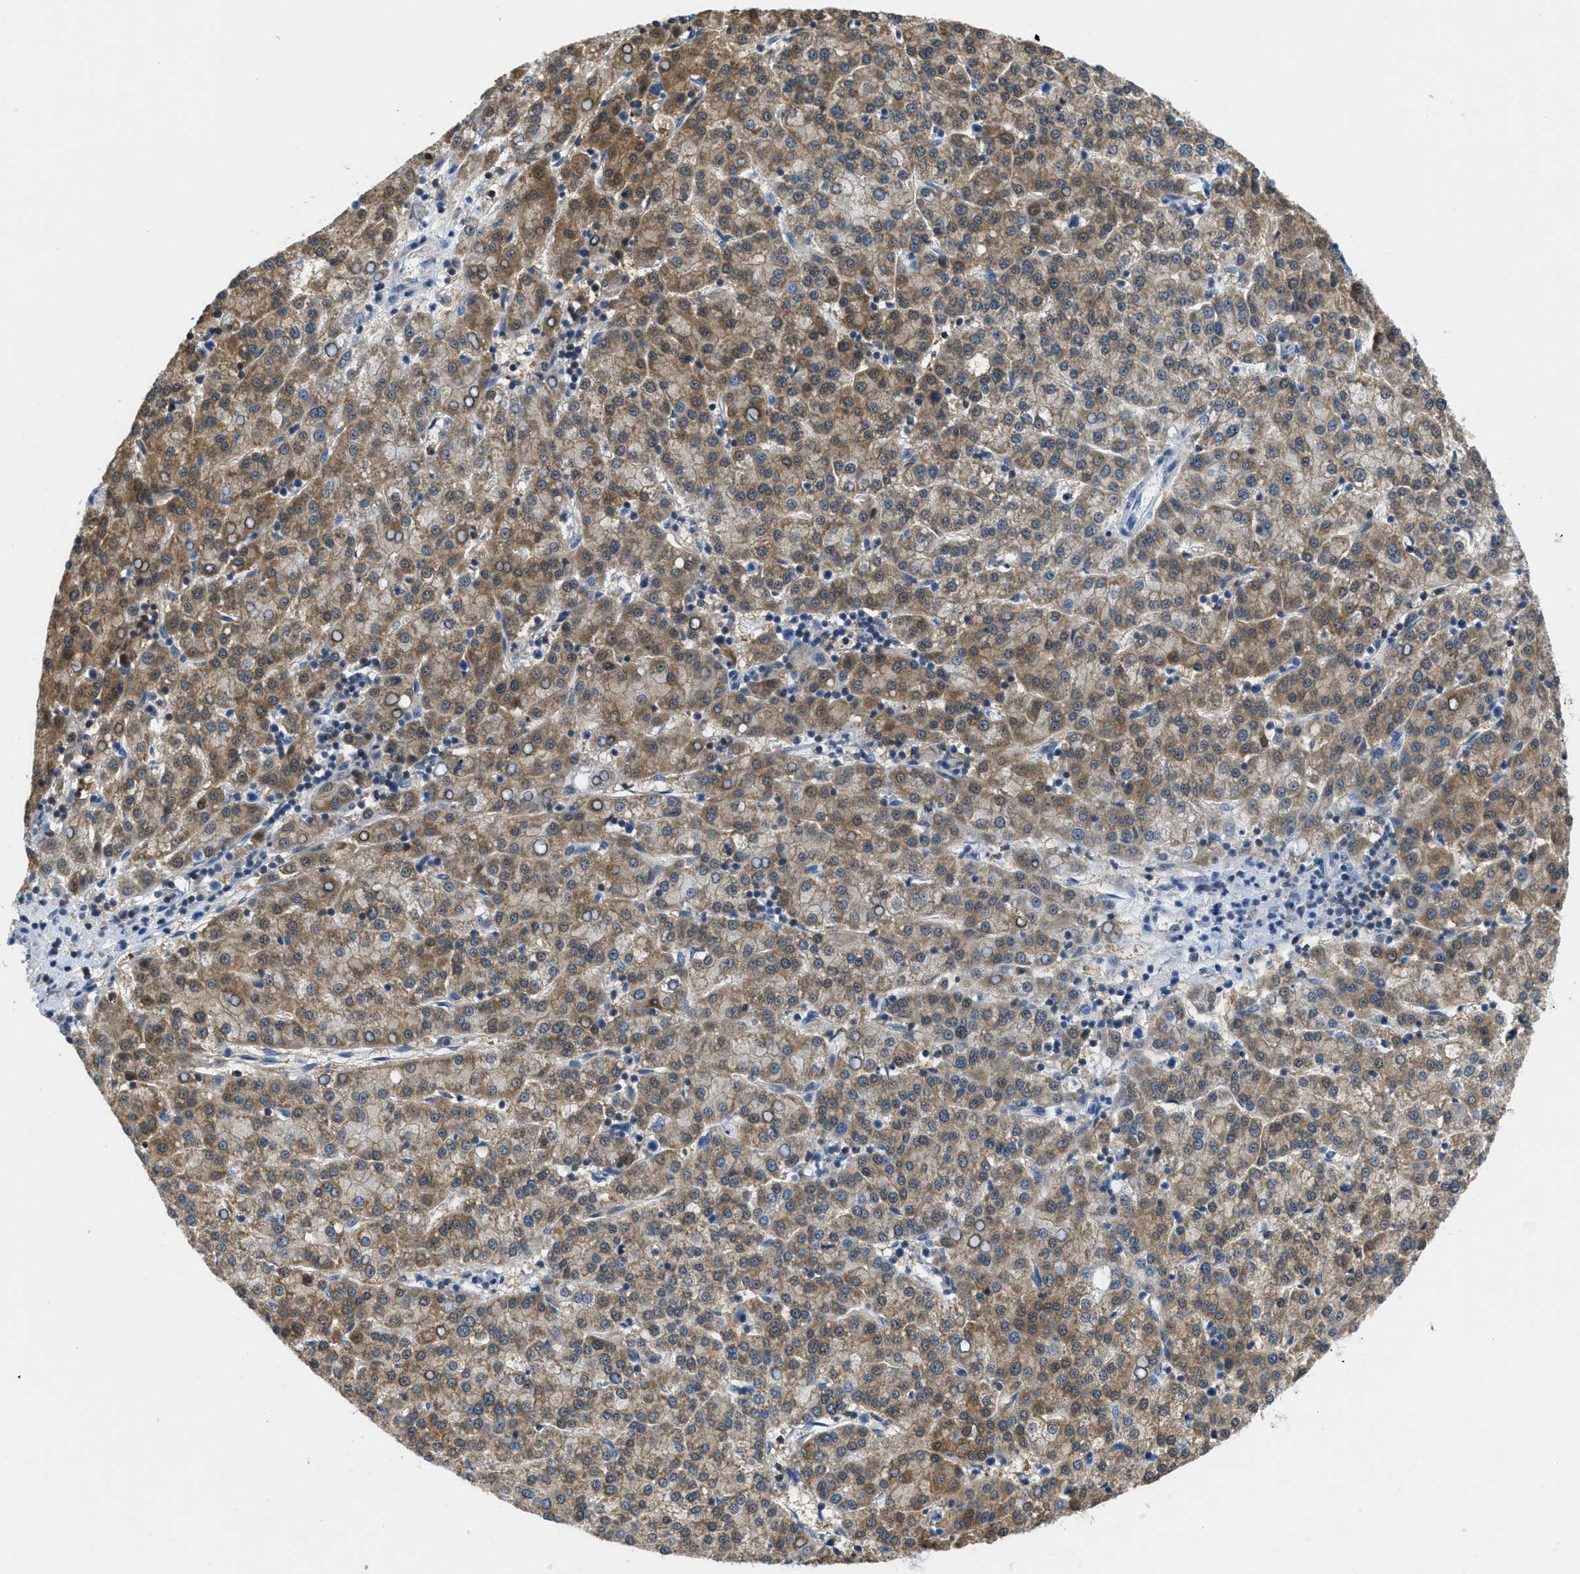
{"staining": {"intensity": "moderate", "quantity": ">75%", "location": "cytoplasmic/membranous"}, "tissue": "liver cancer", "cell_type": "Tumor cells", "image_type": "cancer", "snomed": [{"axis": "morphology", "description": "Carcinoma, Hepatocellular, NOS"}, {"axis": "topography", "description": "Liver"}], "caption": "An image of liver hepatocellular carcinoma stained for a protein exhibits moderate cytoplasmic/membranous brown staining in tumor cells.", "gene": "PIP5K1C", "patient": {"sex": "female", "age": 58}}